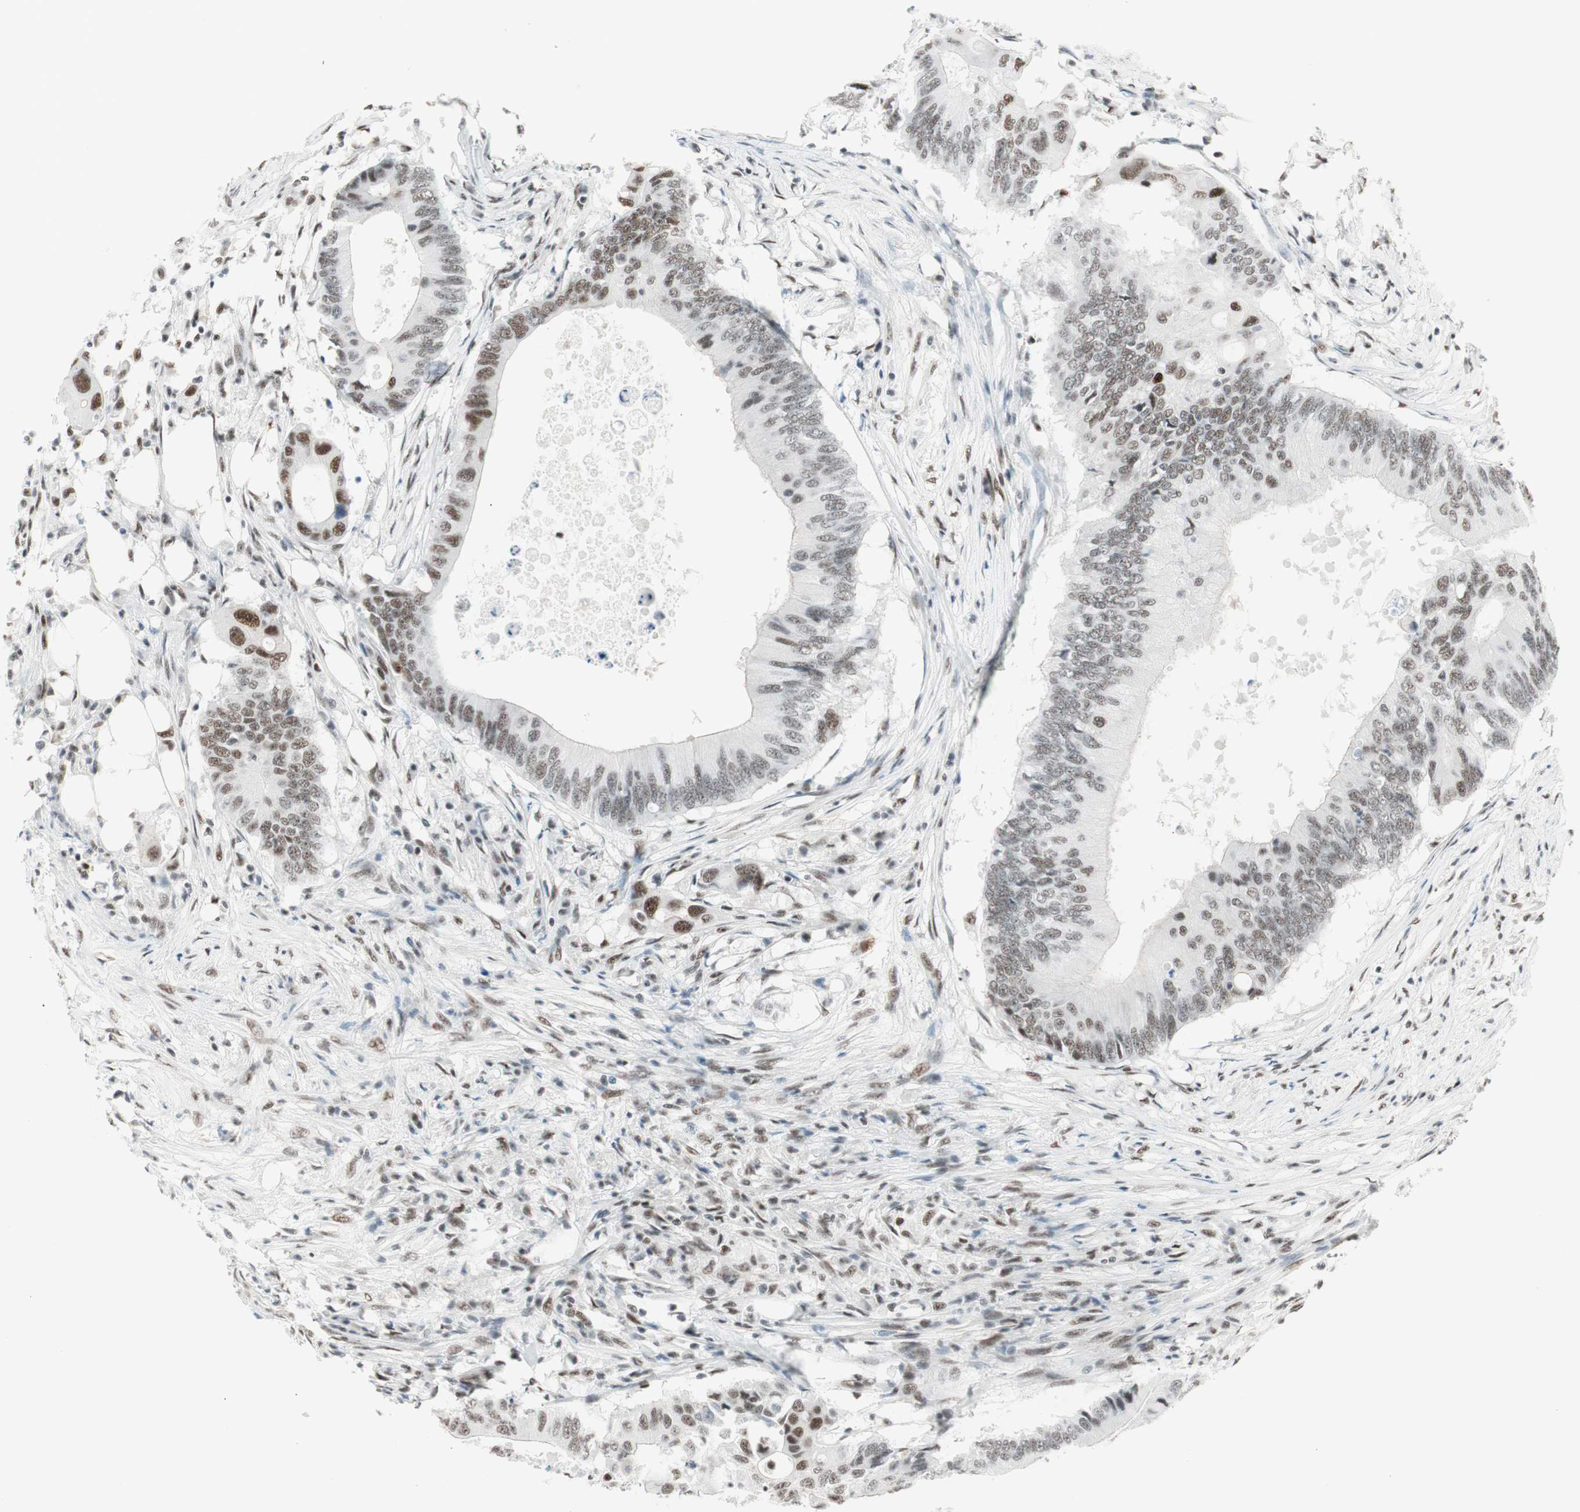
{"staining": {"intensity": "moderate", "quantity": "<25%", "location": "nuclear"}, "tissue": "colorectal cancer", "cell_type": "Tumor cells", "image_type": "cancer", "snomed": [{"axis": "morphology", "description": "Adenocarcinoma, NOS"}, {"axis": "topography", "description": "Colon"}], "caption": "A brown stain shows moderate nuclear staining of a protein in human colorectal cancer (adenocarcinoma) tumor cells.", "gene": "HEXIM1", "patient": {"sex": "male", "age": 71}}